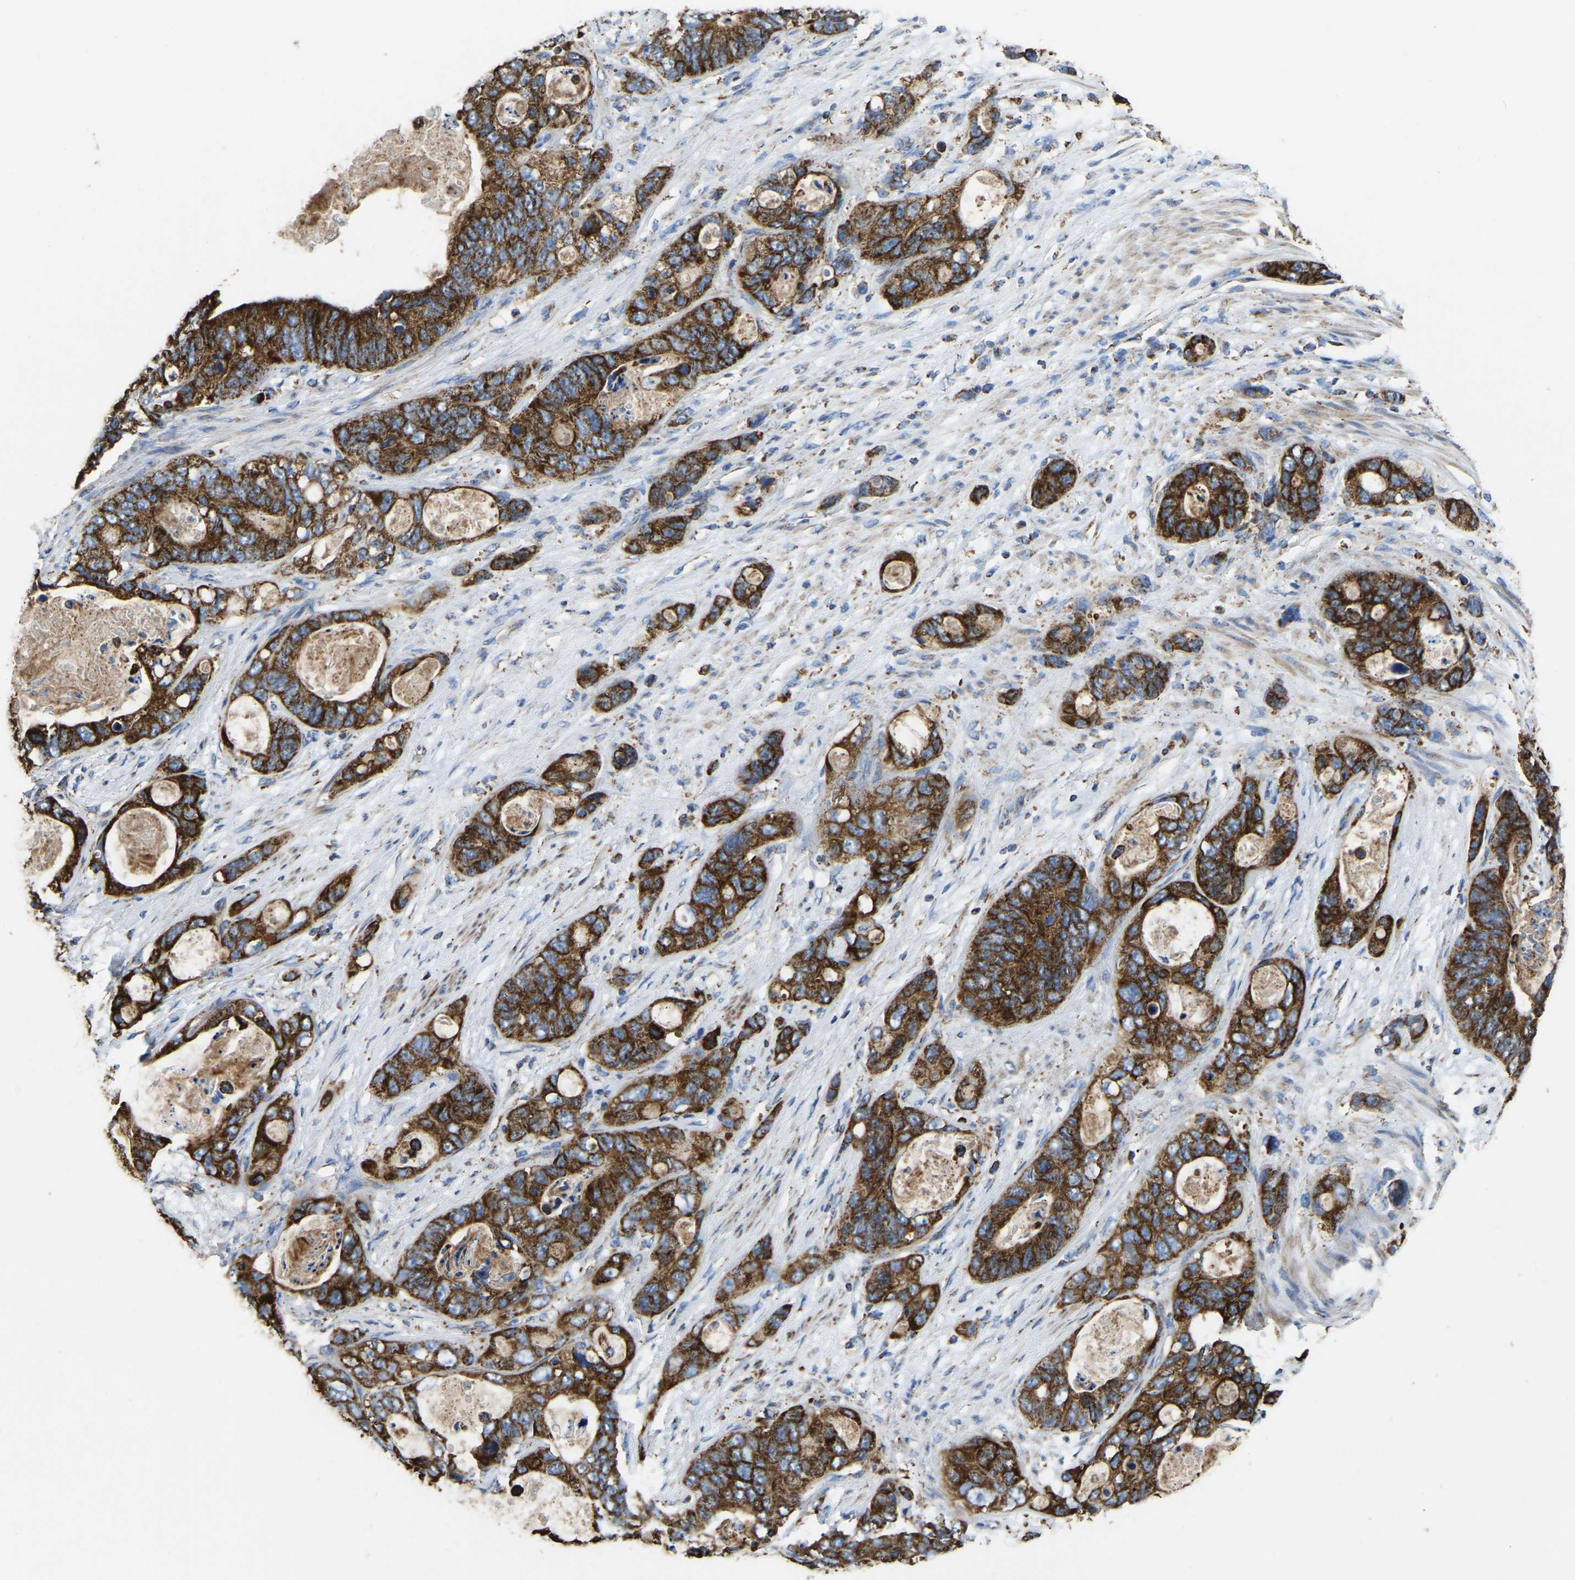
{"staining": {"intensity": "strong", "quantity": ">75%", "location": "cytoplasmic/membranous"}, "tissue": "stomach cancer", "cell_type": "Tumor cells", "image_type": "cancer", "snomed": [{"axis": "morphology", "description": "Normal tissue, NOS"}, {"axis": "morphology", "description": "Adenocarcinoma, NOS"}, {"axis": "topography", "description": "Stomach"}], "caption": "Immunohistochemical staining of human stomach cancer (adenocarcinoma) demonstrates high levels of strong cytoplasmic/membranous staining in approximately >75% of tumor cells.", "gene": "ETFA", "patient": {"sex": "female", "age": 89}}